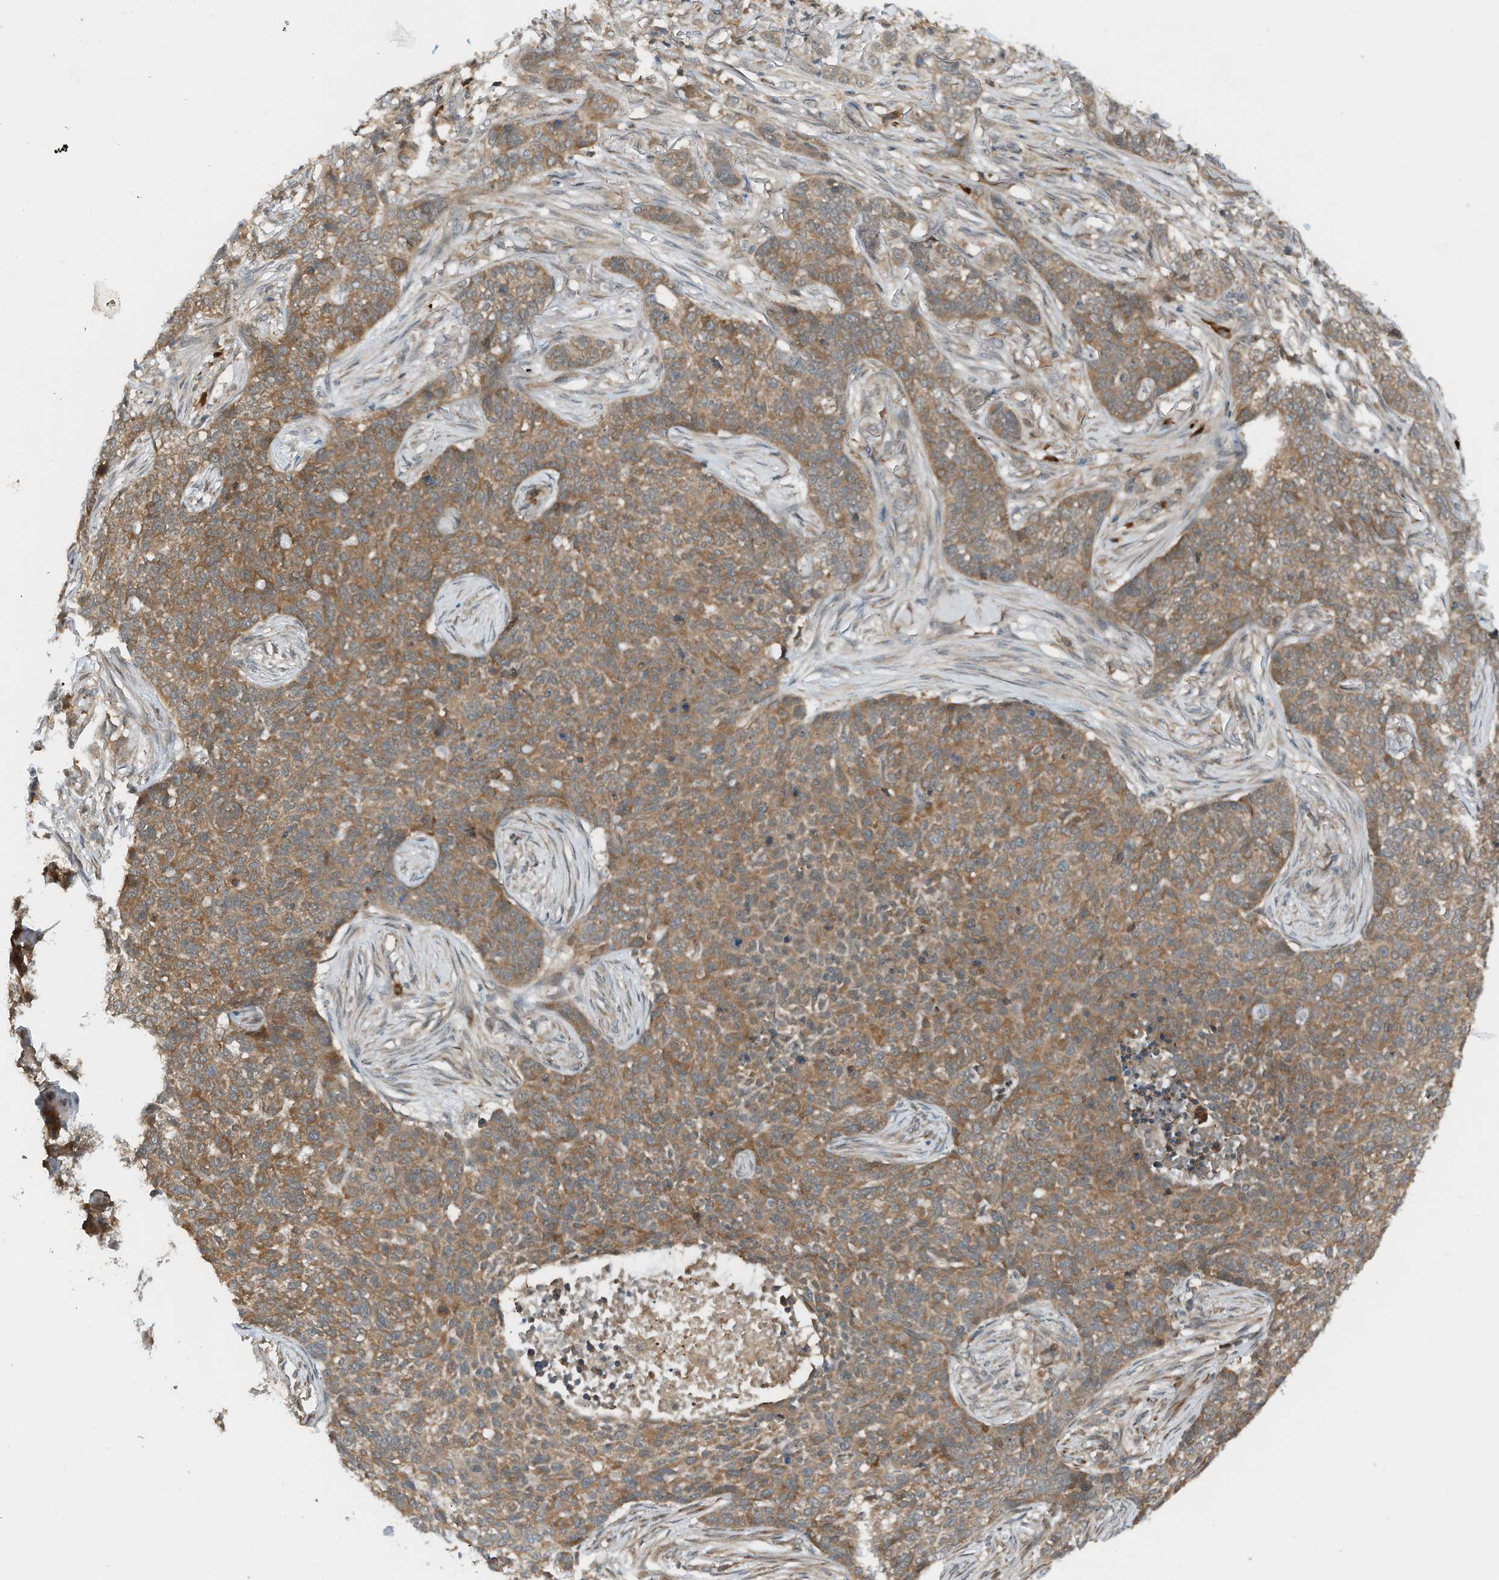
{"staining": {"intensity": "moderate", "quantity": ">75%", "location": "cytoplasmic/membranous"}, "tissue": "skin cancer", "cell_type": "Tumor cells", "image_type": "cancer", "snomed": [{"axis": "morphology", "description": "Basal cell carcinoma"}, {"axis": "topography", "description": "Skin"}], "caption": "About >75% of tumor cells in human skin cancer (basal cell carcinoma) display moderate cytoplasmic/membranous protein positivity as visualized by brown immunohistochemical staining.", "gene": "RMND1", "patient": {"sex": "male", "age": 85}}